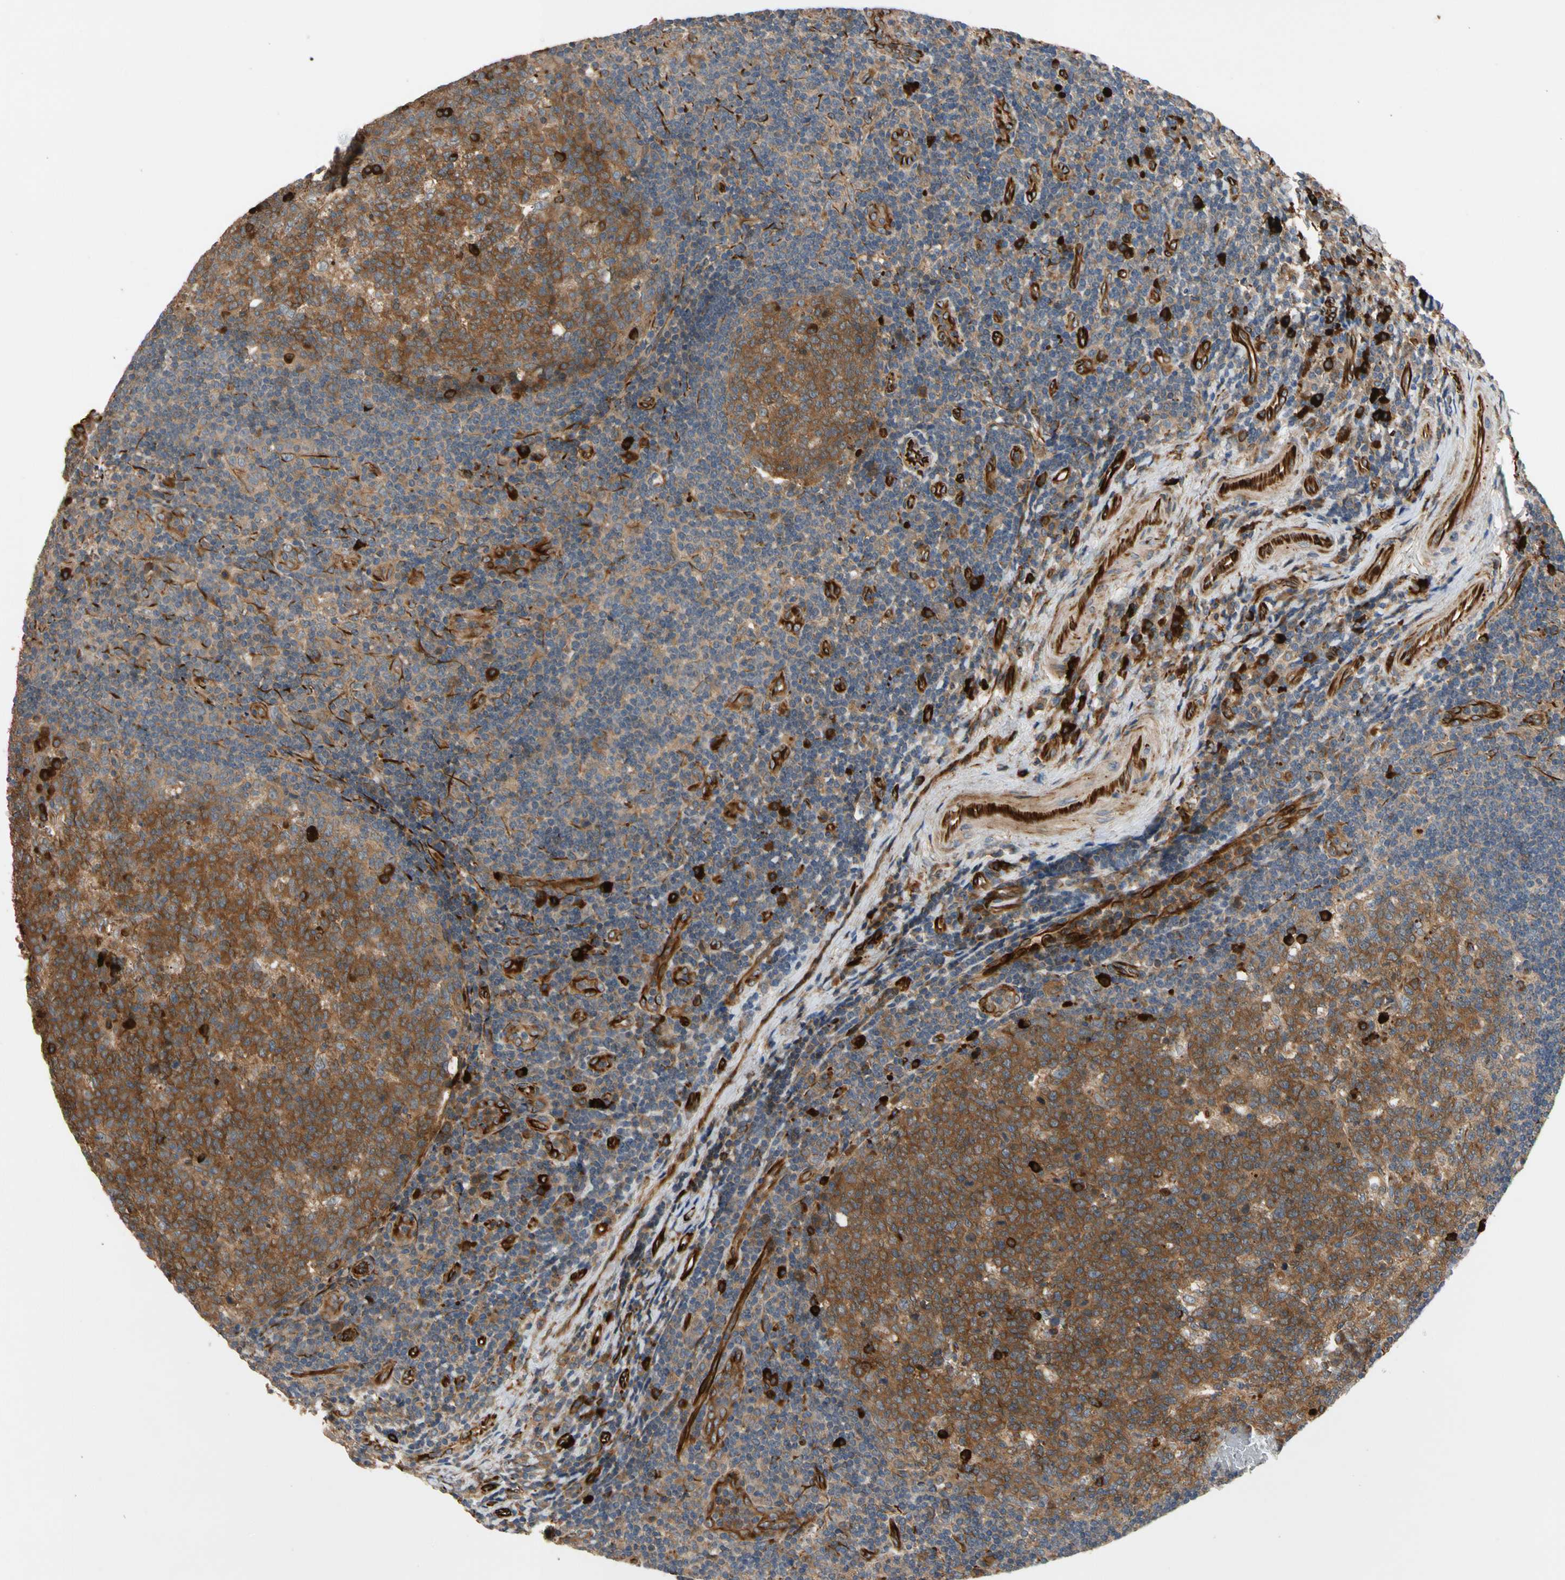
{"staining": {"intensity": "moderate", "quantity": ">75%", "location": "cytoplasmic/membranous"}, "tissue": "tonsil", "cell_type": "Germinal center cells", "image_type": "normal", "snomed": [{"axis": "morphology", "description": "Normal tissue, NOS"}, {"axis": "topography", "description": "Tonsil"}], "caption": "Moderate cytoplasmic/membranous positivity is present in about >75% of germinal center cells in normal tonsil.", "gene": "FGD6", "patient": {"sex": "female", "age": 40}}